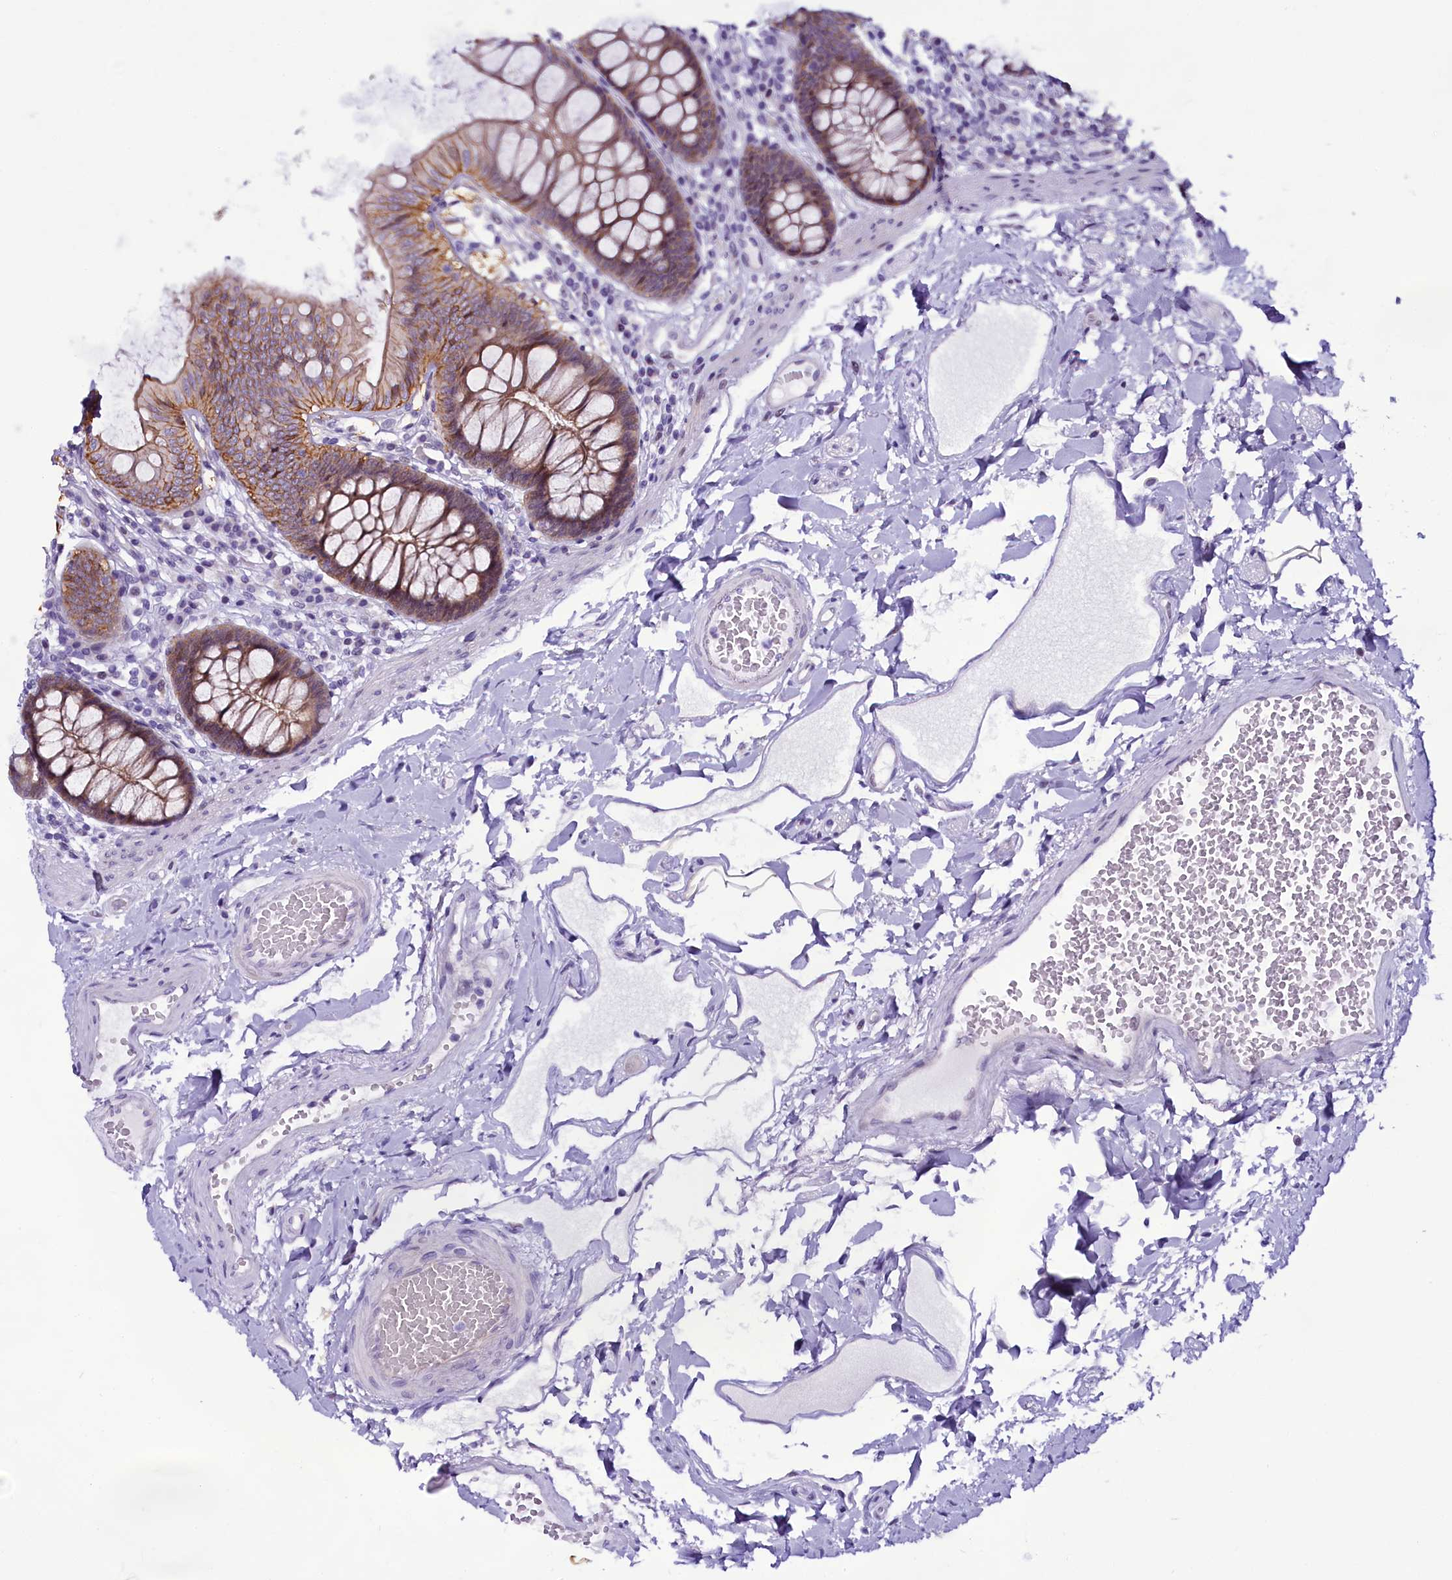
{"staining": {"intensity": "negative", "quantity": "none", "location": "none"}, "tissue": "colon", "cell_type": "Endothelial cells", "image_type": "normal", "snomed": [{"axis": "morphology", "description": "Normal tissue, NOS"}, {"axis": "topography", "description": "Colon"}], "caption": "Immunohistochemistry micrograph of normal colon stained for a protein (brown), which reveals no positivity in endothelial cells. (Brightfield microscopy of DAB immunohistochemistry at high magnification).", "gene": "CCDC106", "patient": {"sex": "male", "age": 84}}